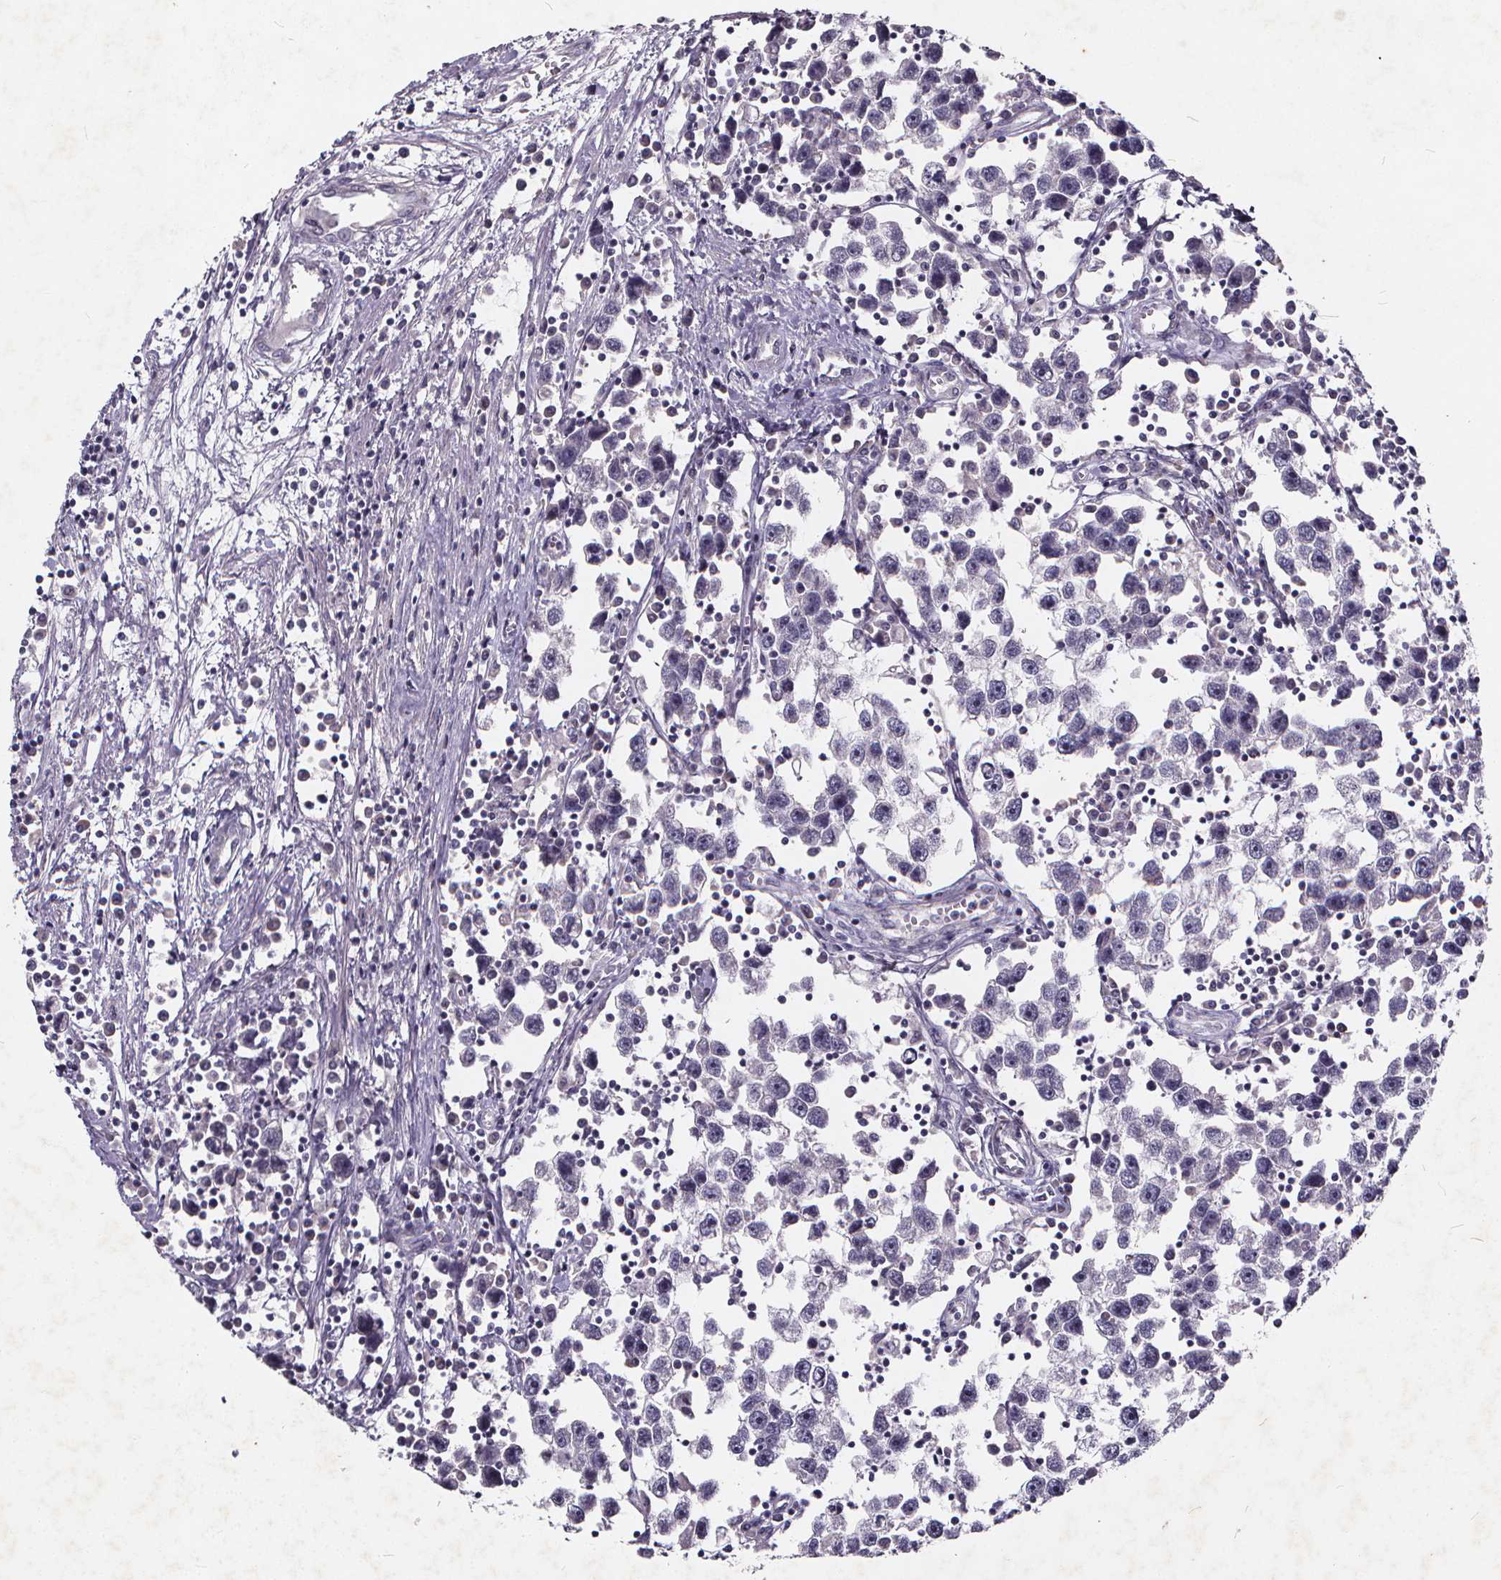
{"staining": {"intensity": "negative", "quantity": "none", "location": "none"}, "tissue": "testis cancer", "cell_type": "Tumor cells", "image_type": "cancer", "snomed": [{"axis": "morphology", "description": "Seminoma, NOS"}, {"axis": "topography", "description": "Testis"}], "caption": "This is an immunohistochemistry micrograph of human testis seminoma. There is no expression in tumor cells.", "gene": "TSPAN14", "patient": {"sex": "male", "age": 30}}